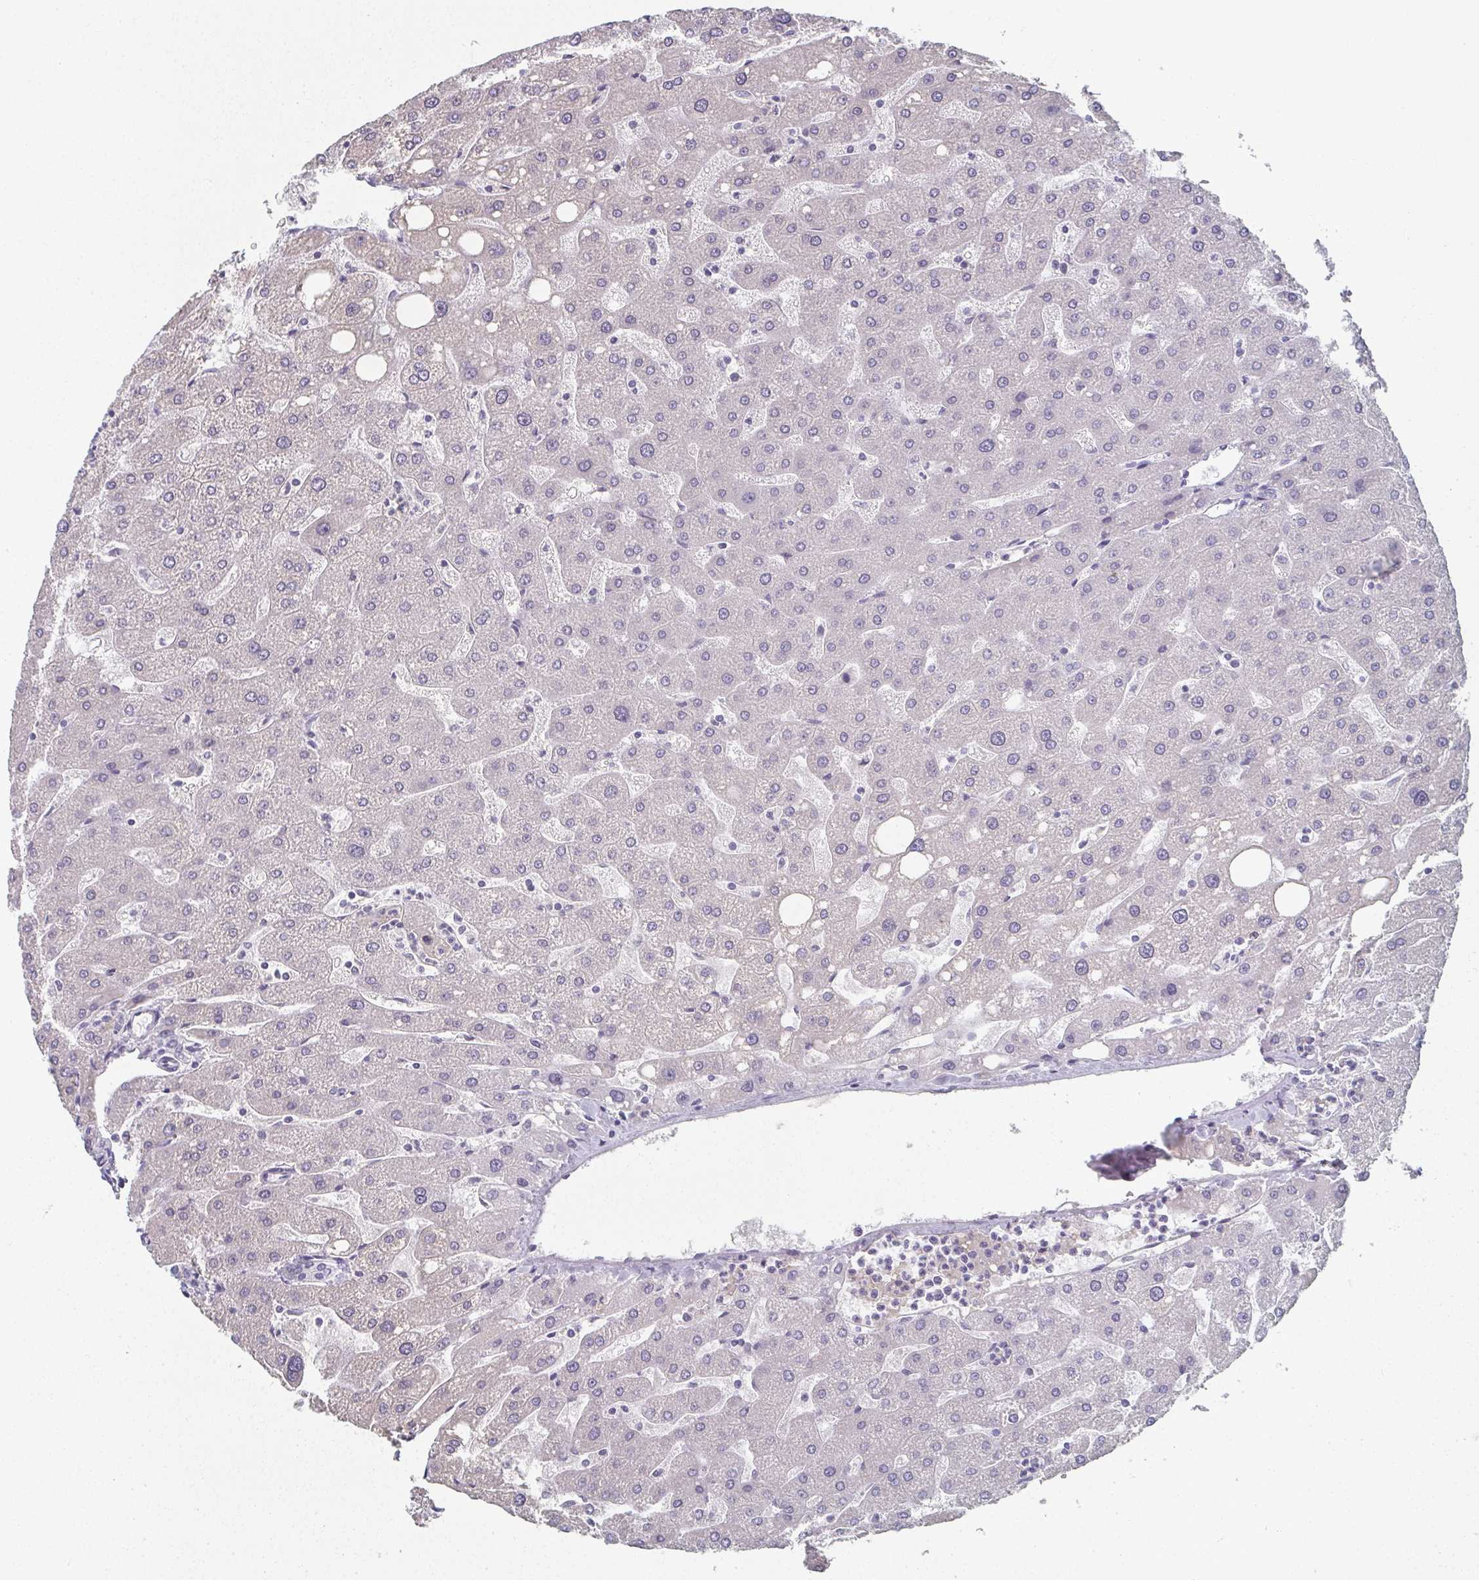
{"staining": {"intensity": "negative", "quantity": "none", "location": "none"}, "tissue": "liver", "cell_type": "Cholangiocytes", "image_type": "normal", "snomed": [{"axis": "morphology", "description": "Normal tissue, NOS"}, {"axis": "topography", "description": "Liver"}], "caption": "DAB immunohistochemical staining of normal liver demonstrates no significant positivity in cholangiocytes. Nuclei are stained in blue.", "gene": "CAMKV", "patient": {"sex": "male", "age": 67}}